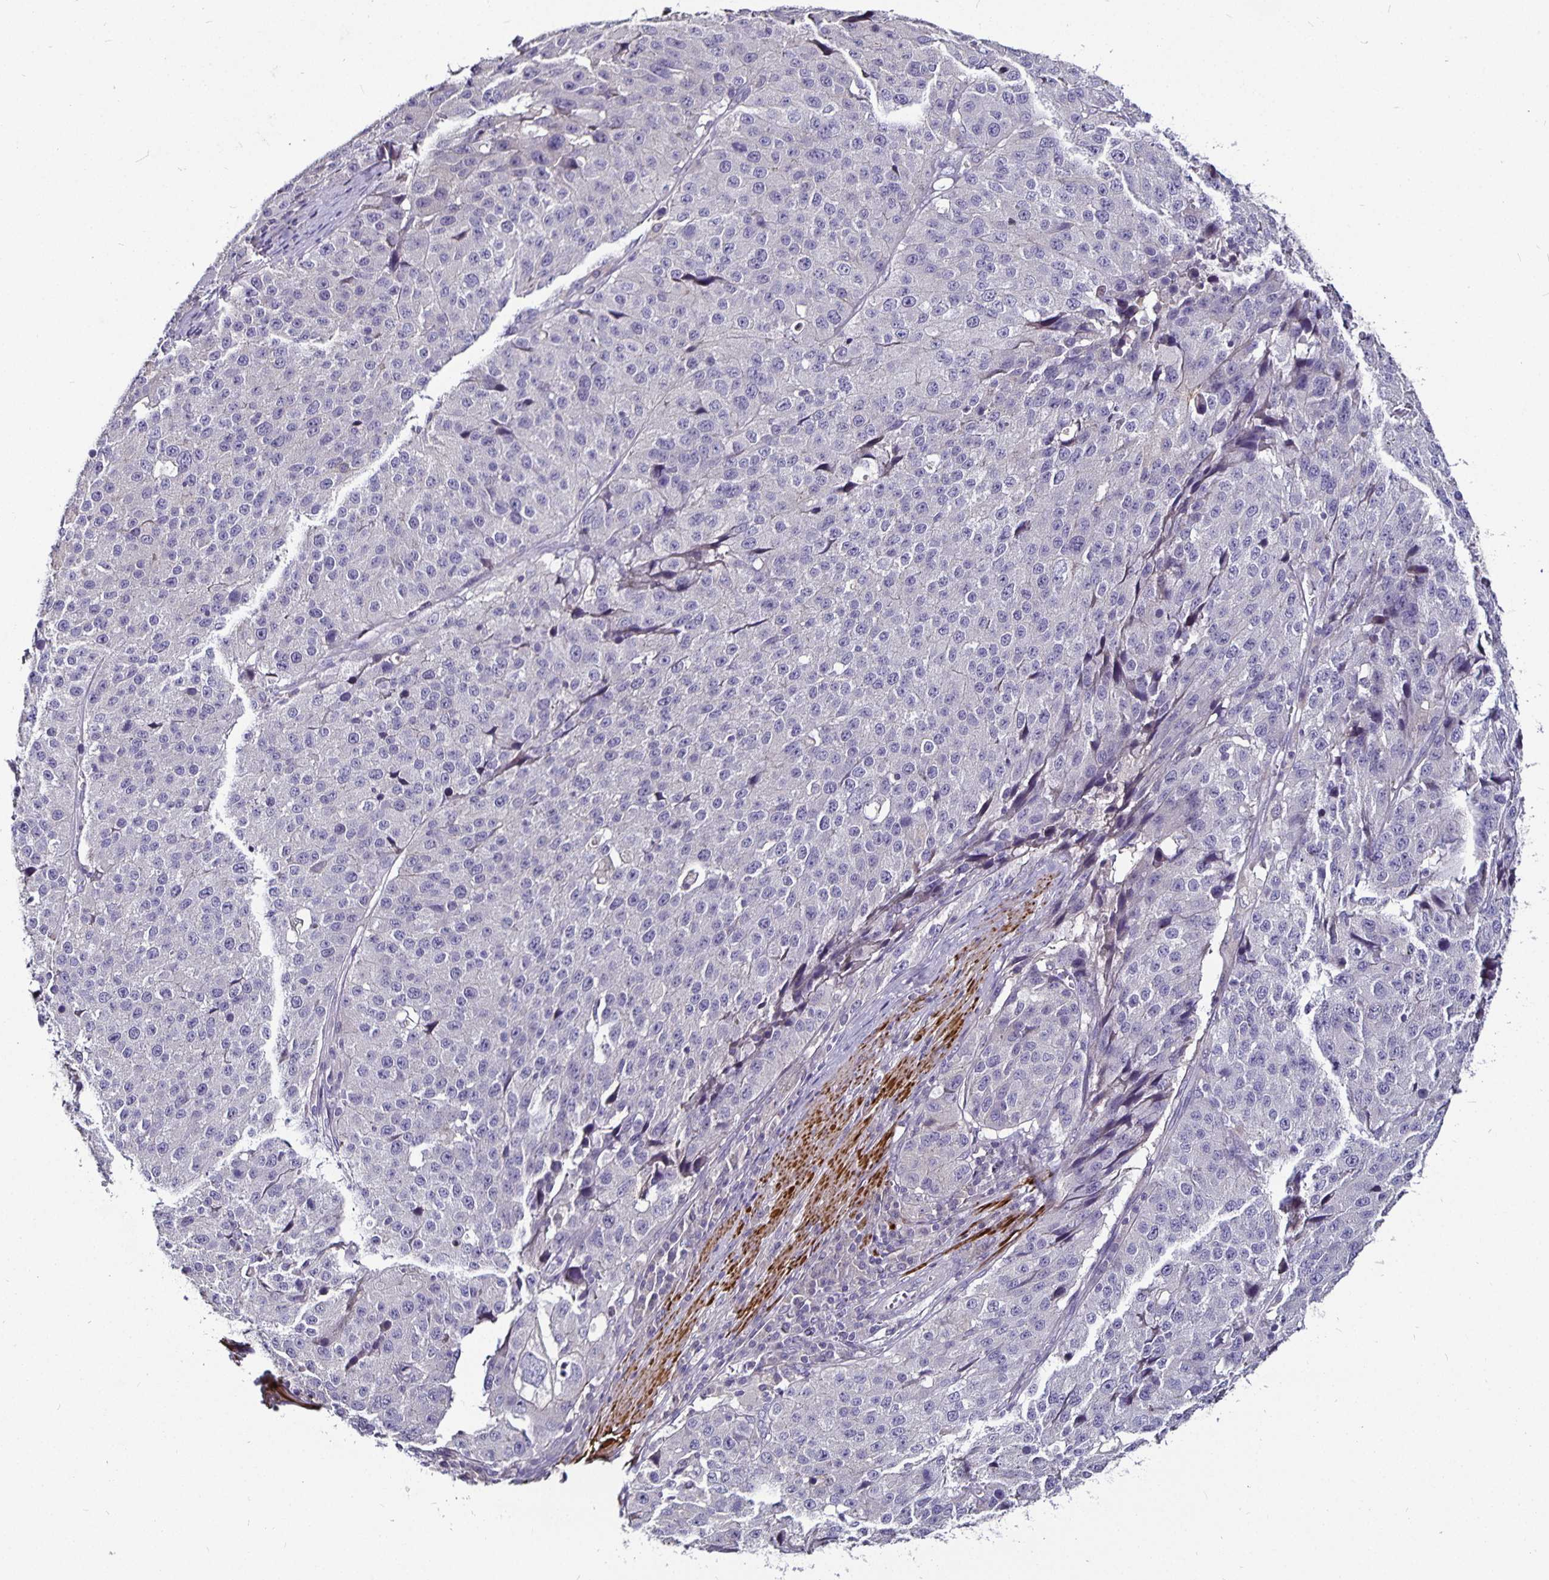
{"staining": {"intensity": "negative", "quantity": "none", "location": "none"}, "tissue": "stomach cancer", "cell_type": "Tumor cells", "image_type": "cancer", "snomed": [{"axis": "morphology", "description": "Adenocarcinoma, NOS"}, {"axis": "topography", "description": "Stomach"}], "caption": "High power microscopy micrograph of an IHC image of stomach cancer, revealing no significant staining in tumor cells.", "gene": "CA12", "patient": {"sex": "male", "age": 71}}